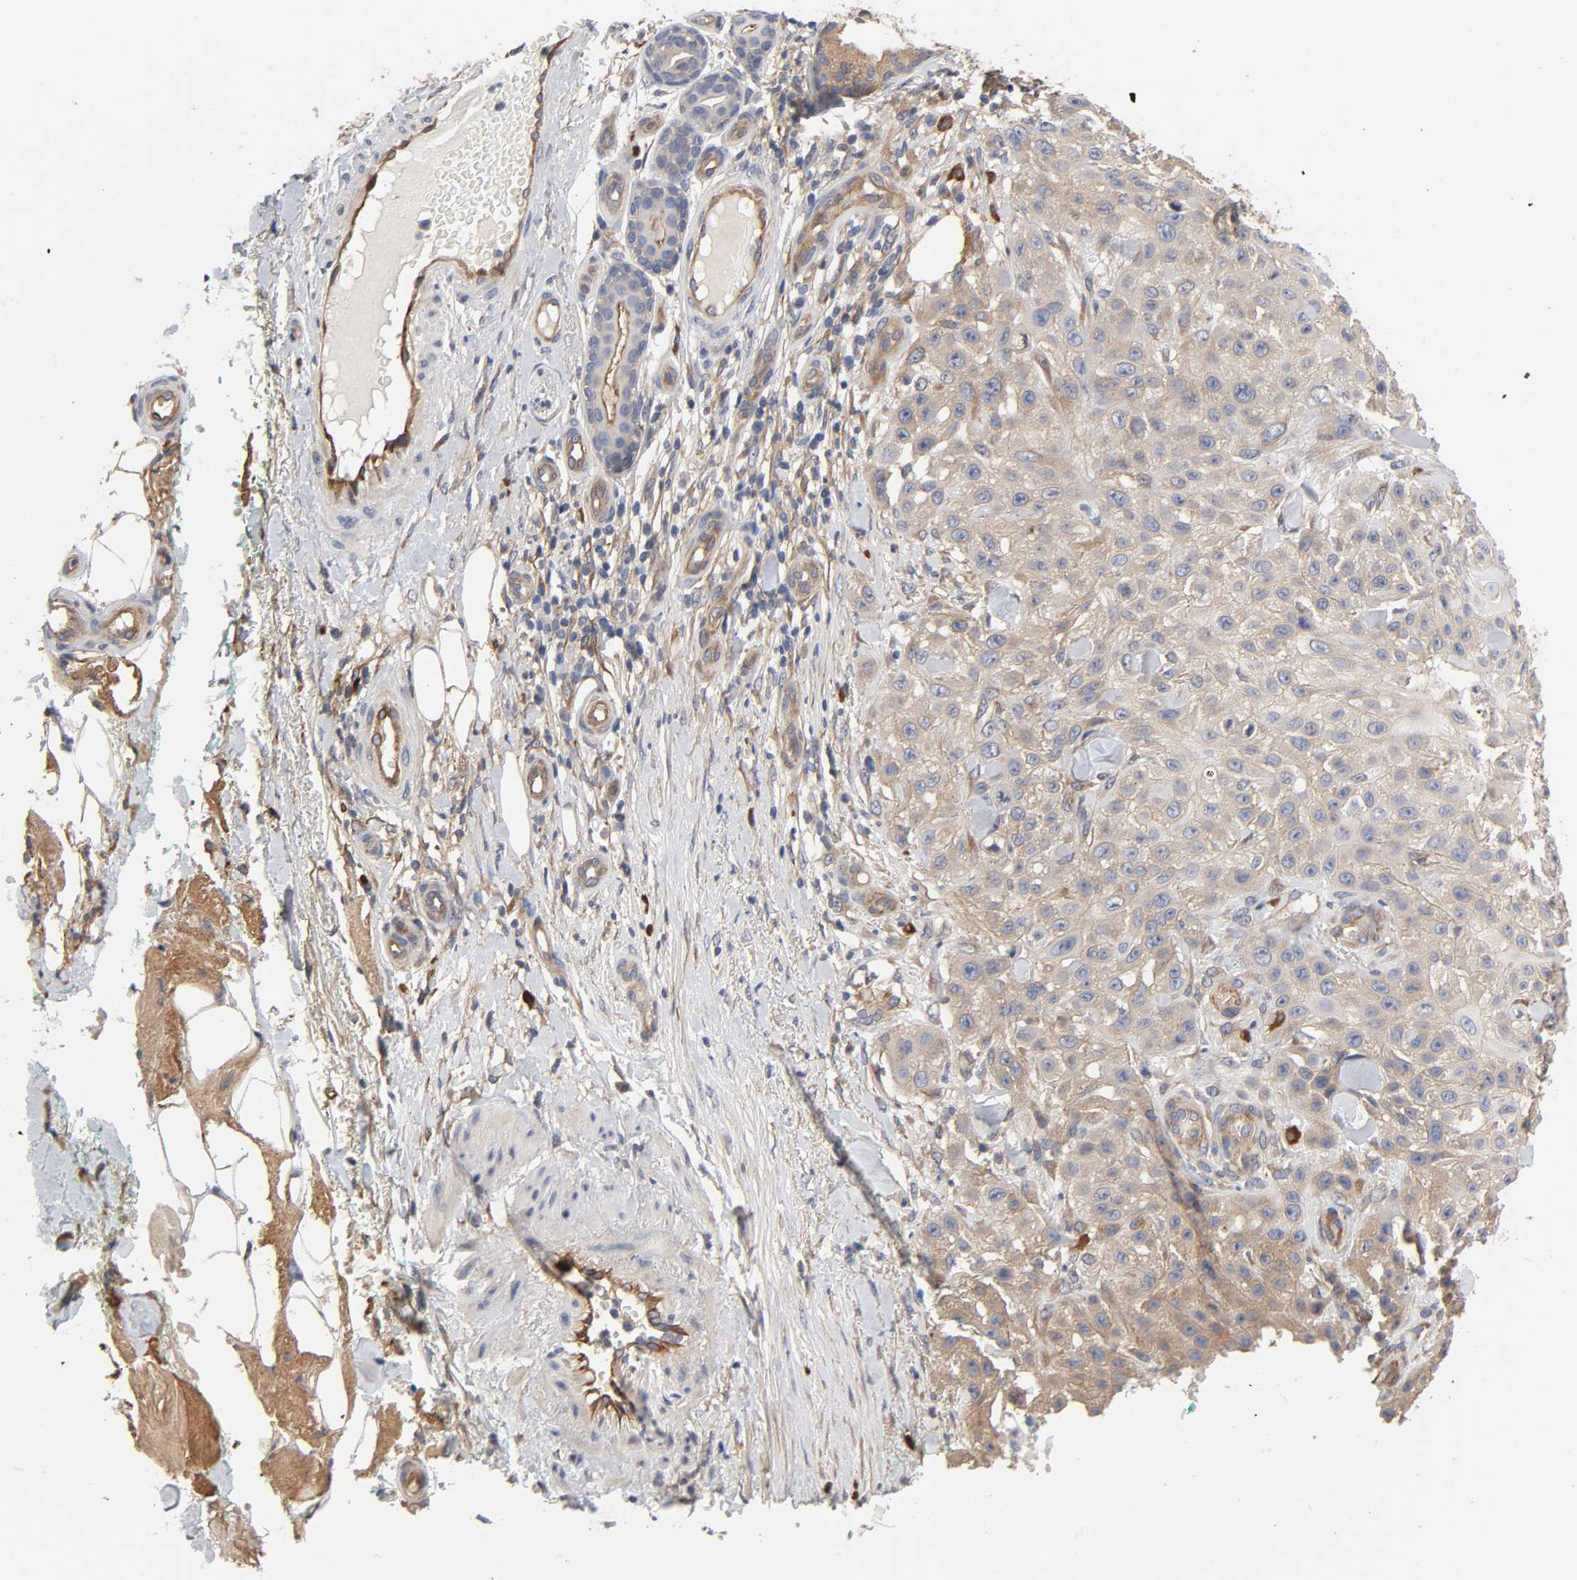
{"staining": {"intensity": "weak", "quantity": "<25%", "location": "cytoplasmic/membranous"}, "tissue": "skin cancer", "cell_type": "Tumor cells", "image_type": "cancer", "snomed": [{"axis": "morphology", "description": "Squamous cell carcinoma, NOS"}, {"axis": "topography", "description": "Skin"}], "caption": "Protein analysis of skin squamous cell carcinoma displays no significant staining in tumor cells.", "gene": "RAB13", "patient": {"sex": "female", "age": 42}}